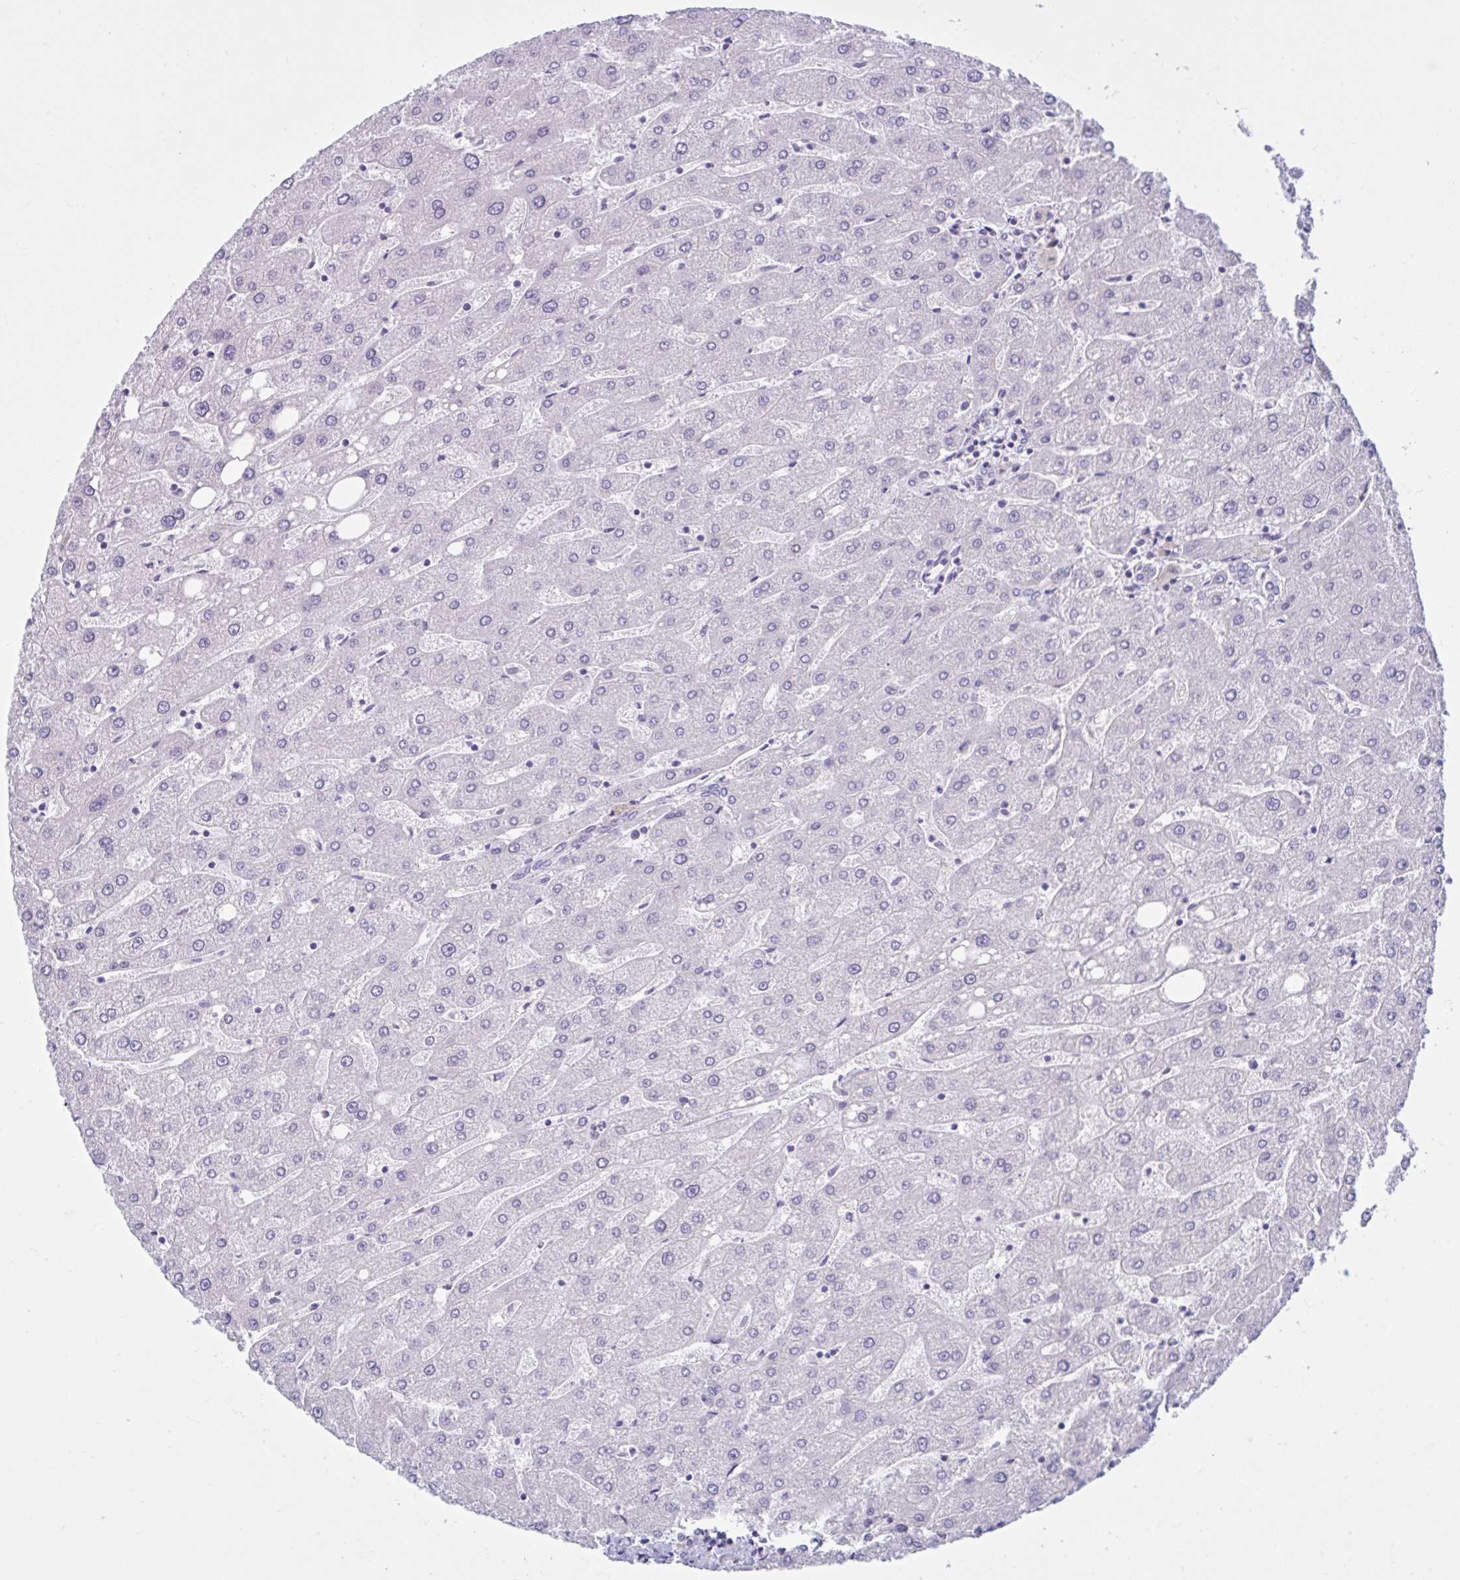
{"staining": {"intensity": "negative", "quantity": "none", "location": "none"}, "tissue": "liver", "cell_type": "Cholangiocytes", "image_type": "normal", "snomed": [{"axis": "morphology", "description": "Normal tissue, NOS"}, {"axis": "topography", "description": "Liver"}], "caption": "Immunohistochemical staining of benign liver displays no significant expression in cholangiocytes. (DAB immunohistochemistry visualized using brightfield microscopy, high magnification).", "gene": "FAM153A", "patient": {"sex": "male", "age": 67}}